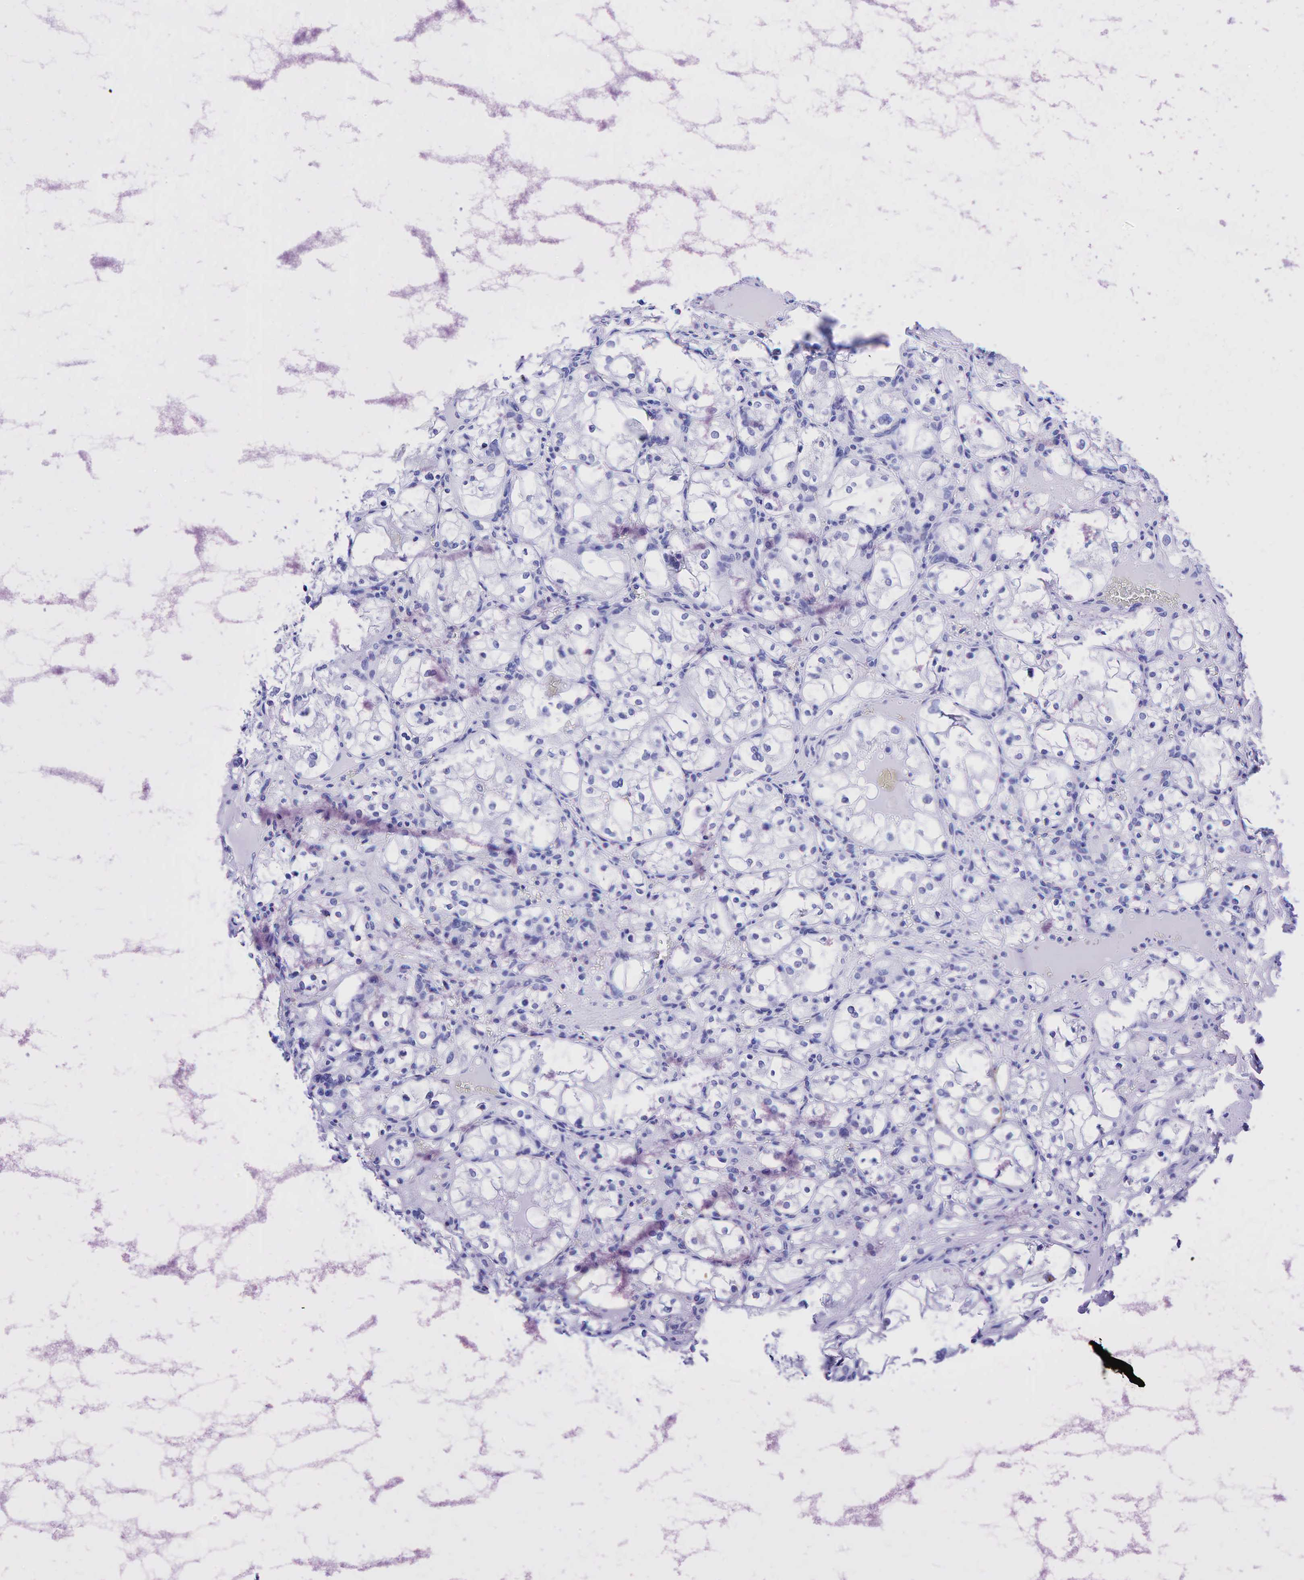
{"staining": {"intensity": "negative", "quantity": "none", "location": "none"}, "tissue": "renal cancer", "cell_type": "Tumor cells", "image_type": "cancer", "snomed": [{"axis": "morphology", "description": "Adenocarcinoma, NOS"}, {"axis": "topography", "description": "Kidney"}], "caption": "IHC histopathology image of renal adenocarcinoma stained for a protein (brown), which shows no expression in tumor cells.", "gene": "KRT19", "patient": {"sex": "male", "age": 61}}